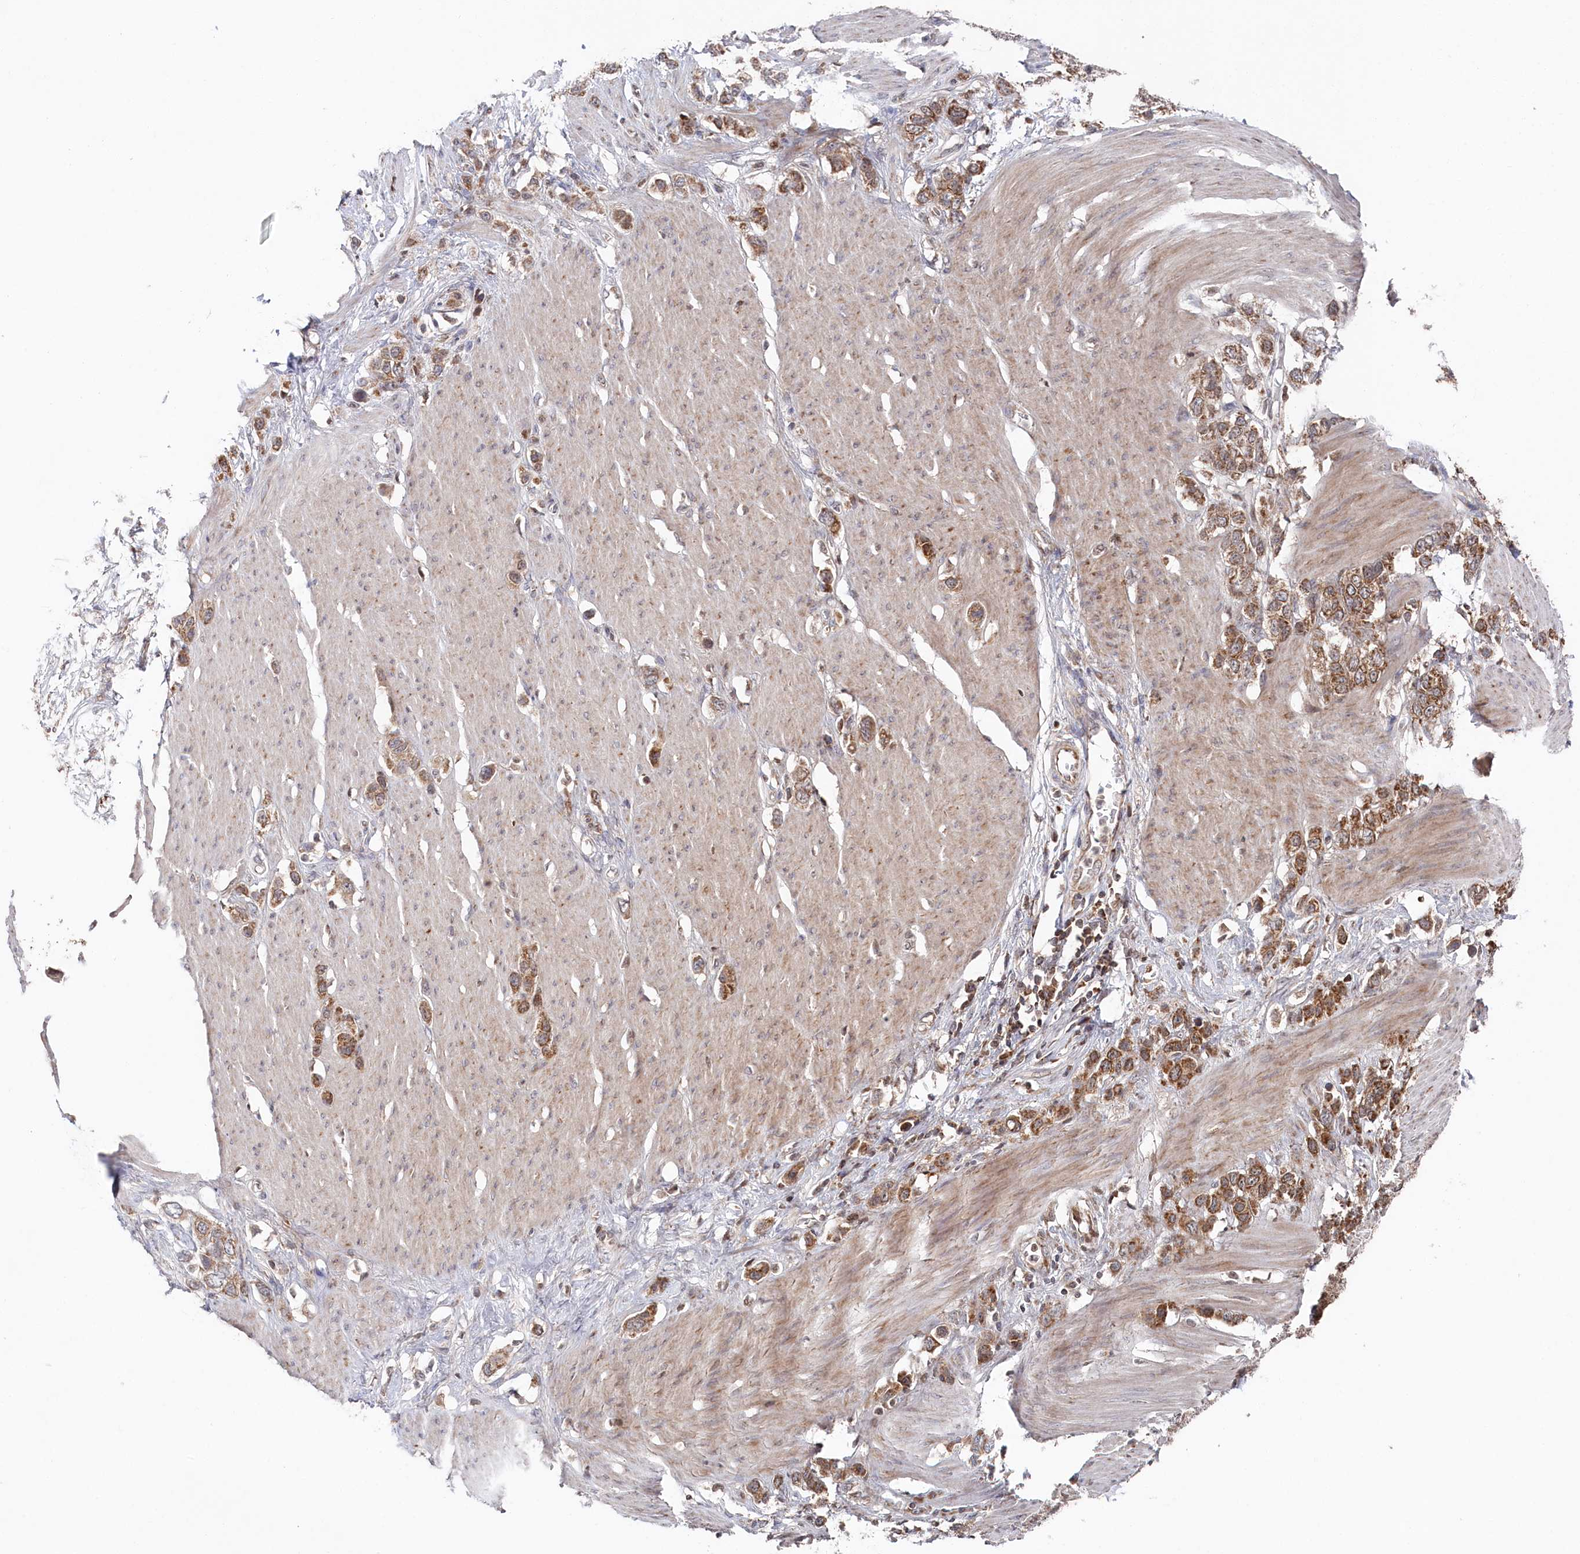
{"staining": {"intensity": "moderate", "quantity": ">75%", "location": "cytoplasmic/membranous"}, "tissue": "stomach cancer", "cell_type": "Tumor cells", "image_type": "cancer", "snomed": [{"axis": "morphology", "description": "Adenocarcinoma, NOS"}, {"axis": "morphology", "description": "Adenocarcinoma, High grade"}, {"axis": "topography", "description": "Stomach, upper"}, {"axis": "topography", "description": "Stomach, lower"}], "caption": "About >75% of tumor cells in human stomach adenocarcinoma show moderate cytoplasmic/membranous protein expression as visualized by brown immunohistochemical staining.", "gene": "WAPL", "patient": {"sex": "female", "age": 65}}